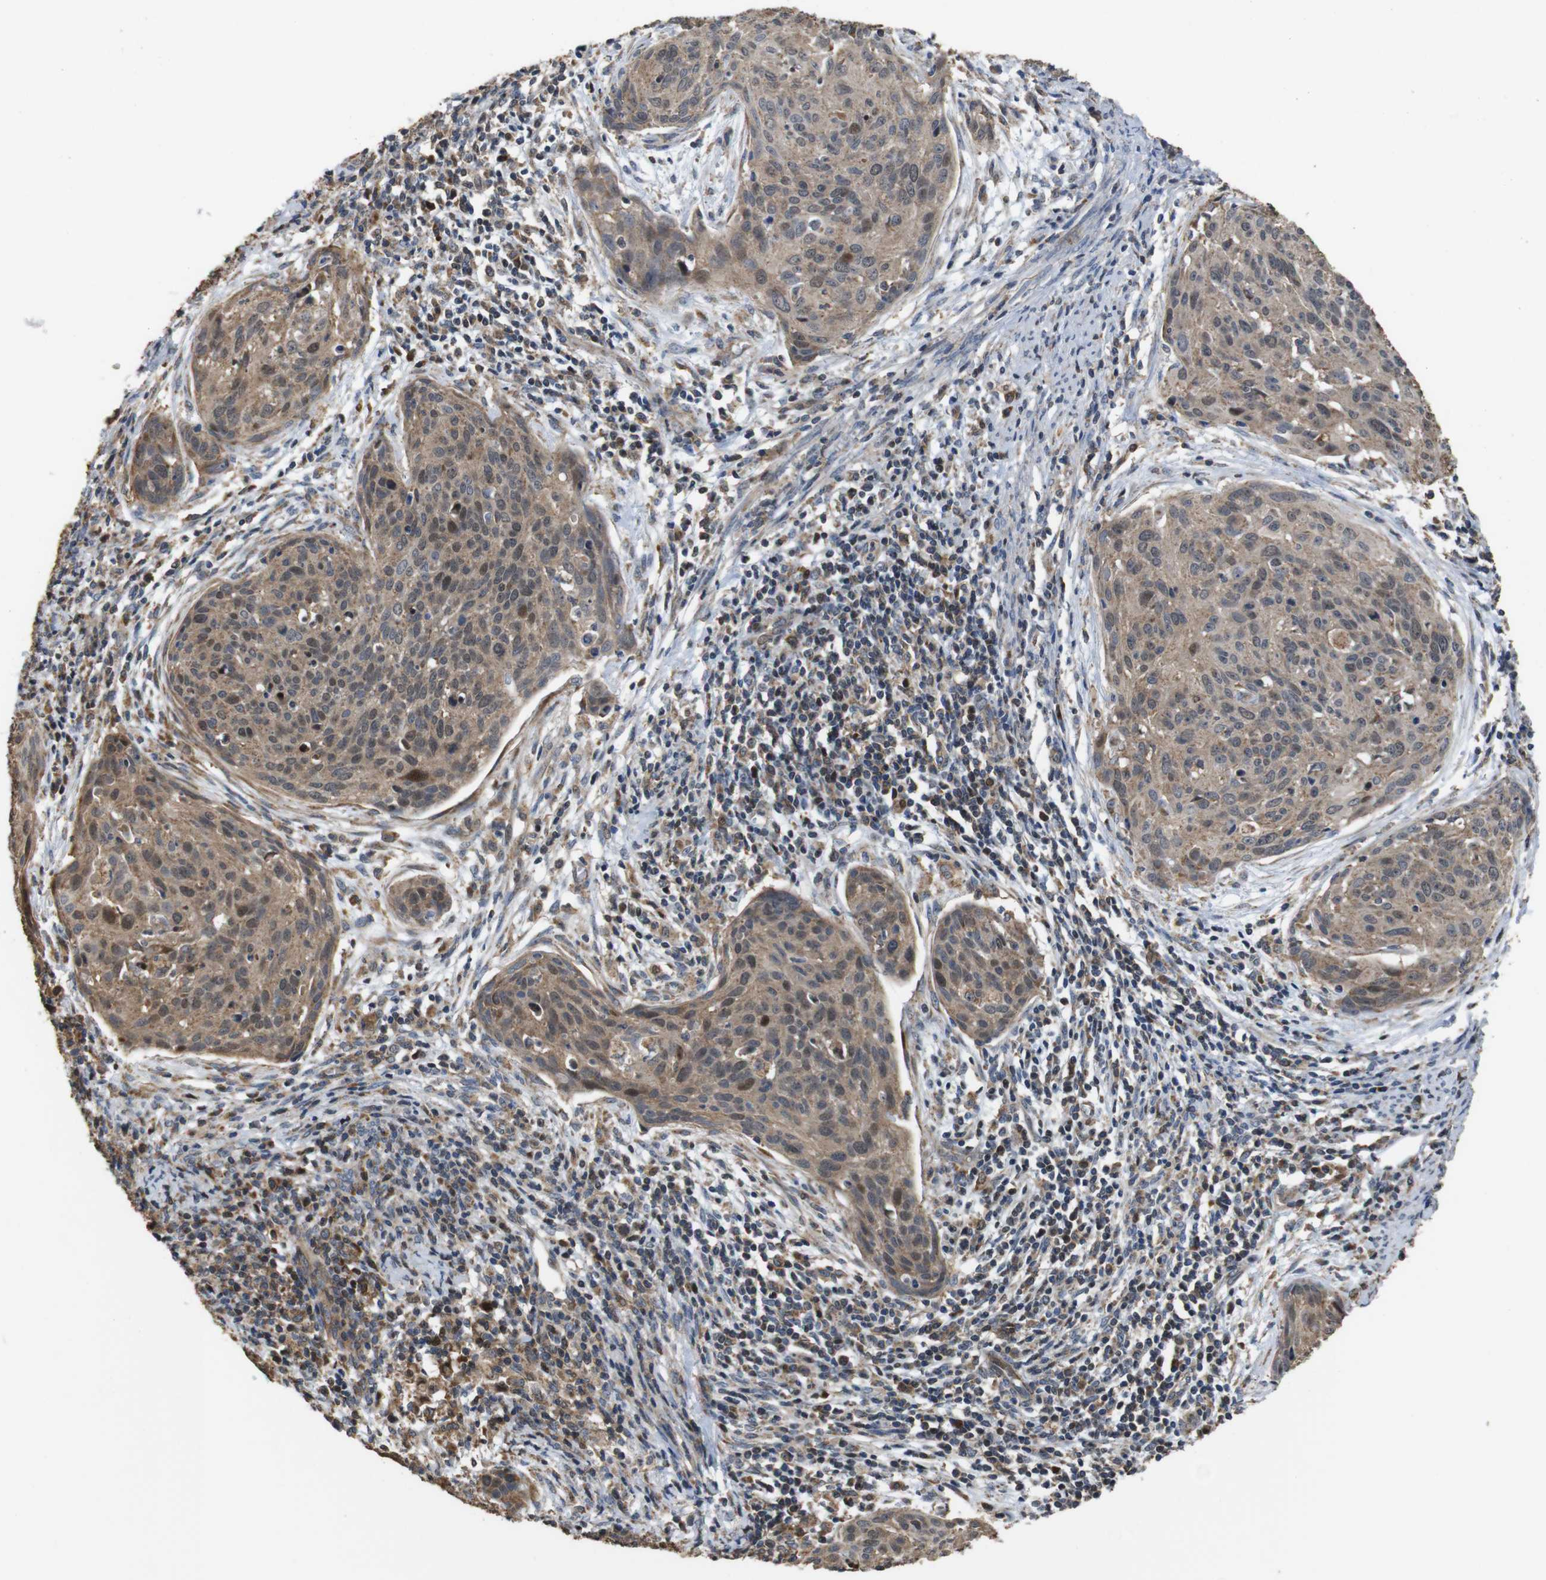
{"staining": {"intensity": "moderate", "quantity": "25%-75%", "location": "cytoplasmic/membranous,nuclear"}, "tissue": "cervical cancer", "cell_type": "Tumor cells", "image_type": "cancer", "snomed": [{"axis": "morphology", "description": "Squamous cell carcinoma, NOS"}, {"axis": "topography", "description": "Cervix"}], "caption": "High-magnification brightfield microscopy of cervical squamous cell carcinoma stained with DAB (brown) and counterstained with hematoxylin (blue). tumor cells exhibit moderate cytoplasmic/membranous and nuclear positivity is seen in about25%-75% of cells.", "gene": "SNN", "patient": {"sex": "female", "age": 38}}